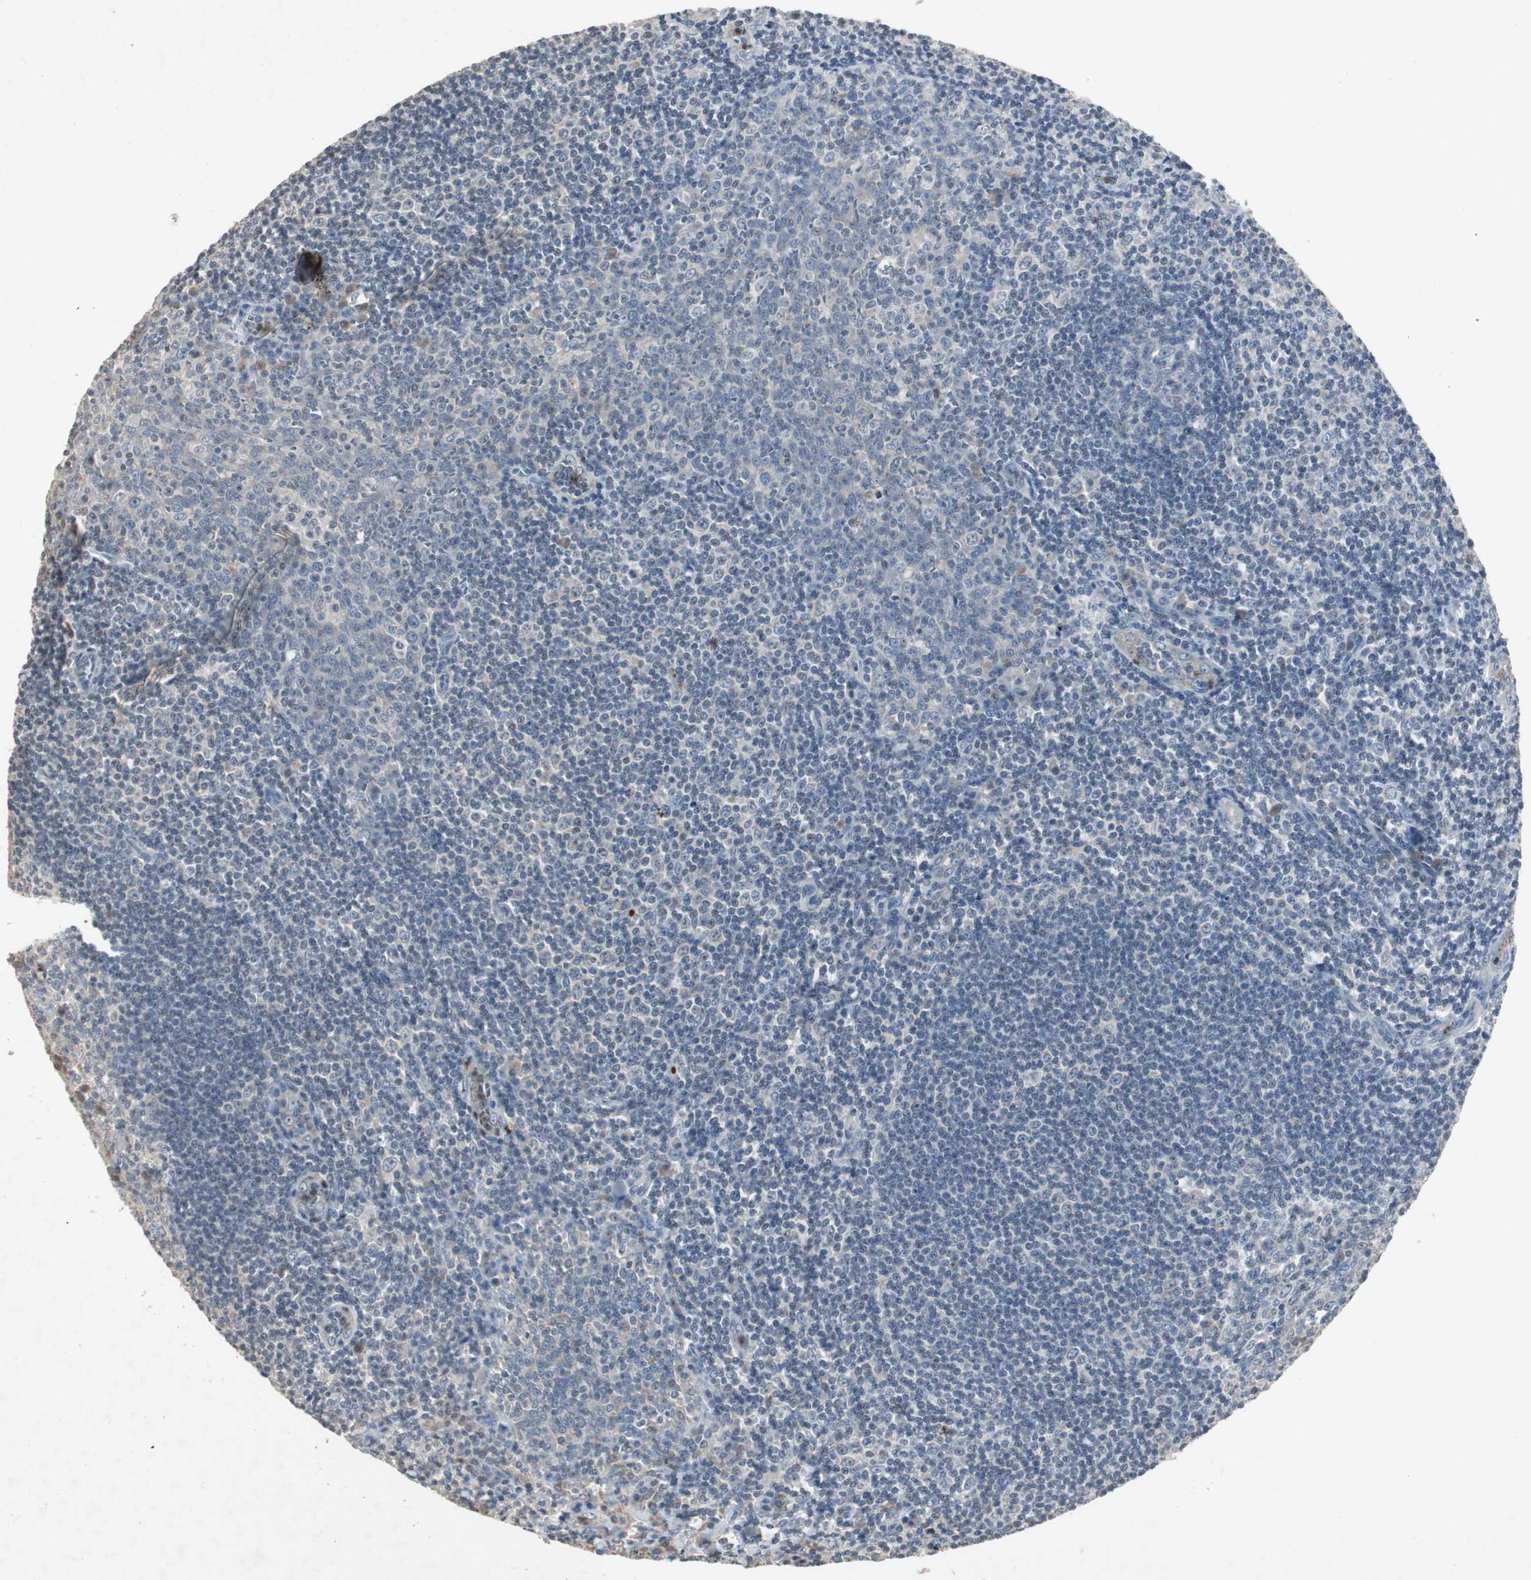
{"staining": {"intensity": "negative", "quantity": "none", "location": "none"}, "tissue": "tonsil", "cell_type": "Germinal center cells", "image_type": "normal", "snomed": [{"axis": "morphology", "description": "Normal tissue, NOS"}, {"axis": "topography", "description": "Tonsil"}], "caption": "This is an immunohistochemistry photomicrograph of unremarkable human tonsil. There is no positivity in germinal center cells.", "gene": "ADNP2", "patient": {"sex": "male", "age": 31}}